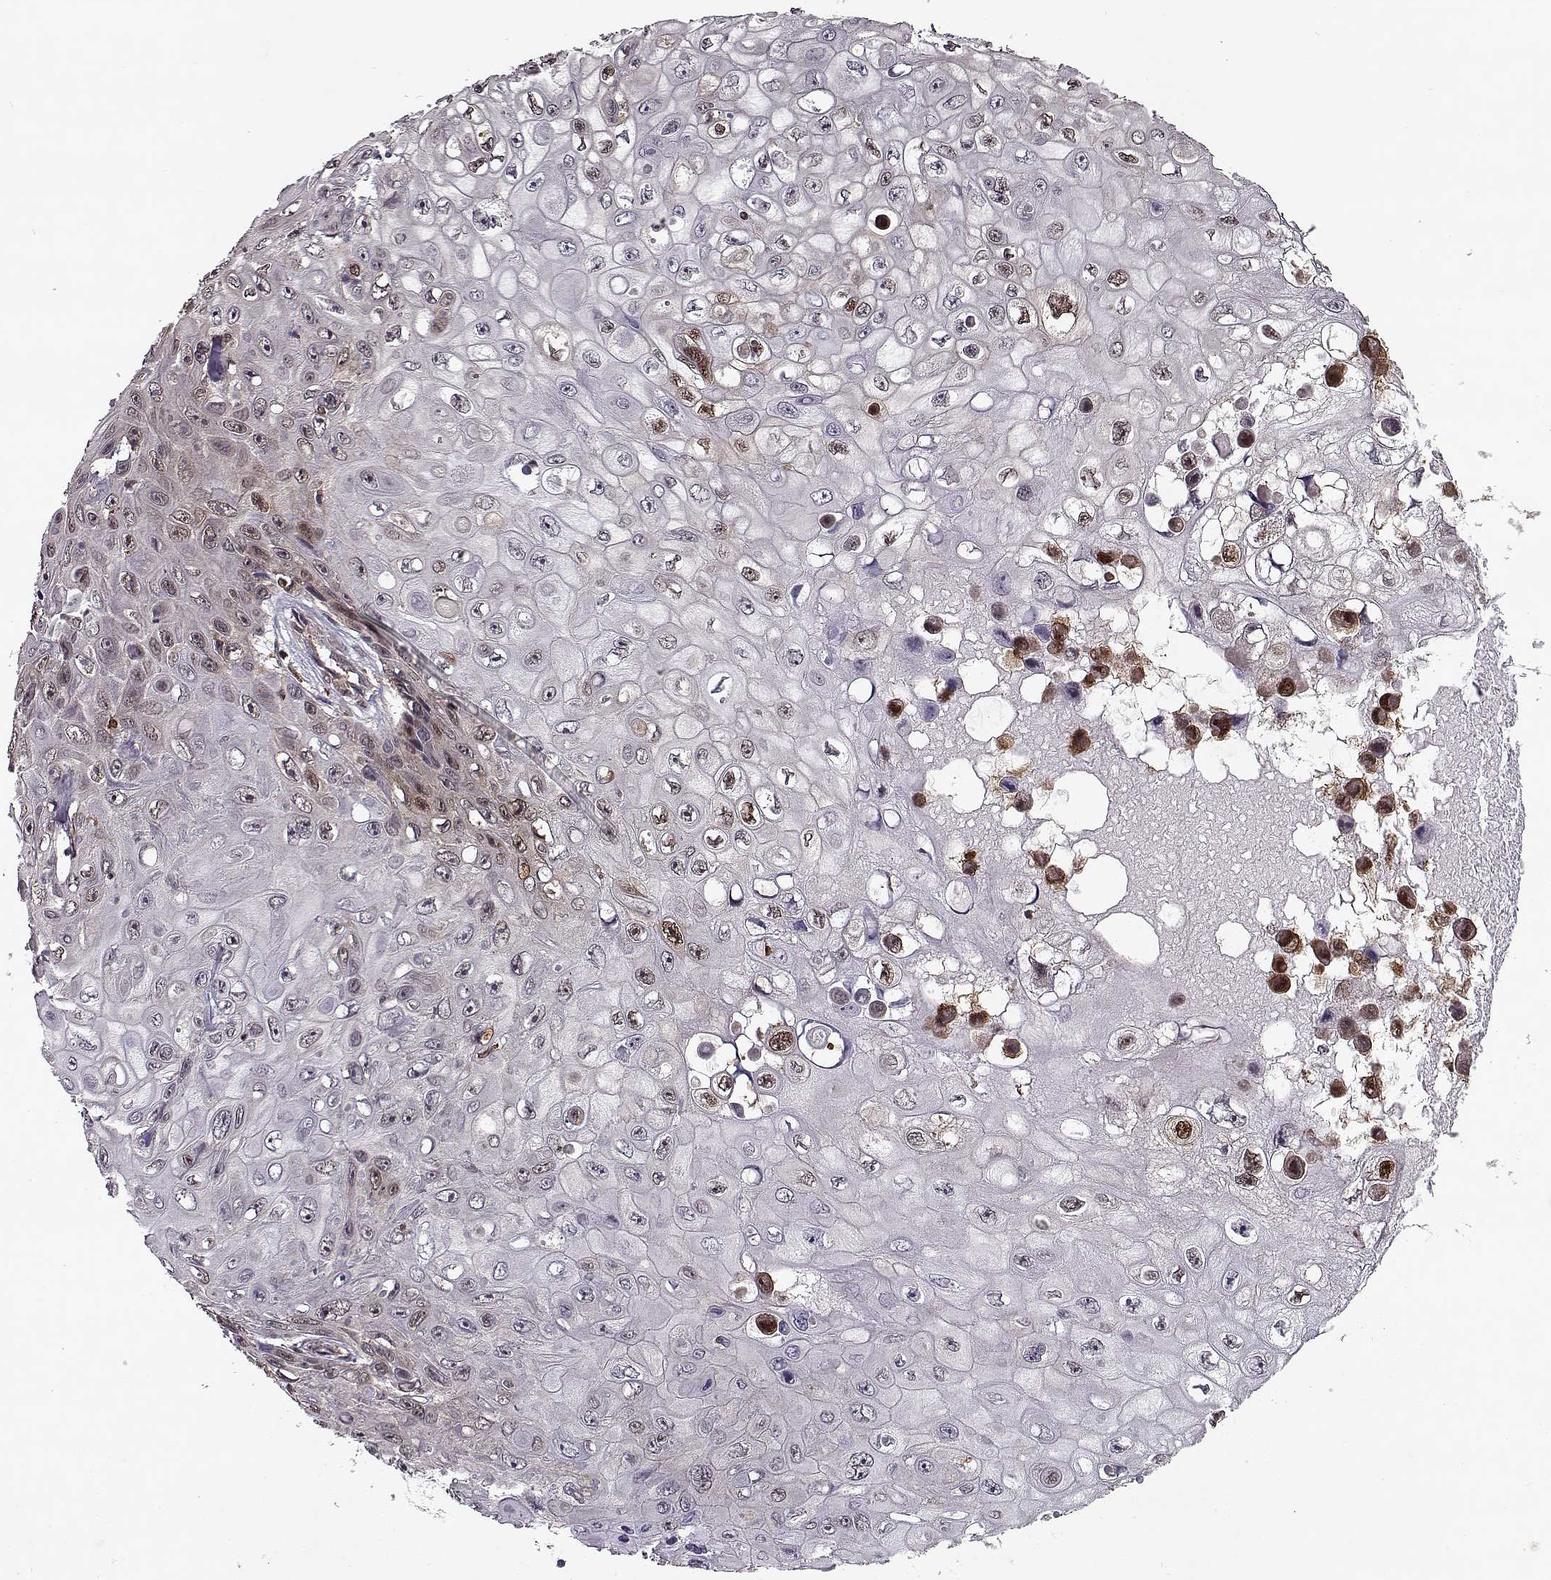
{"staining": {"intensity": "weak", "quantity": "<25%", "location": "cytoplasmic/membranous"}, "tissue": "skin cancer", "cell_type": "Tumor cells", "image_type": "cancer", "snomed": [{"axis": "morphology", "description": "Squamous cell carcinoma, NOS"}, {"axis": "topography", "description": "Skin"}], "caption": "Tumor cells show no significant expression in skin cancer. (Stains: DAB immunohistochemistry with hematoxylin counter stain, Microscopy: brightfield microscopy at high magnification).", "gene": "RANBP1", "patient": {"sex": "male", "age": 82}}